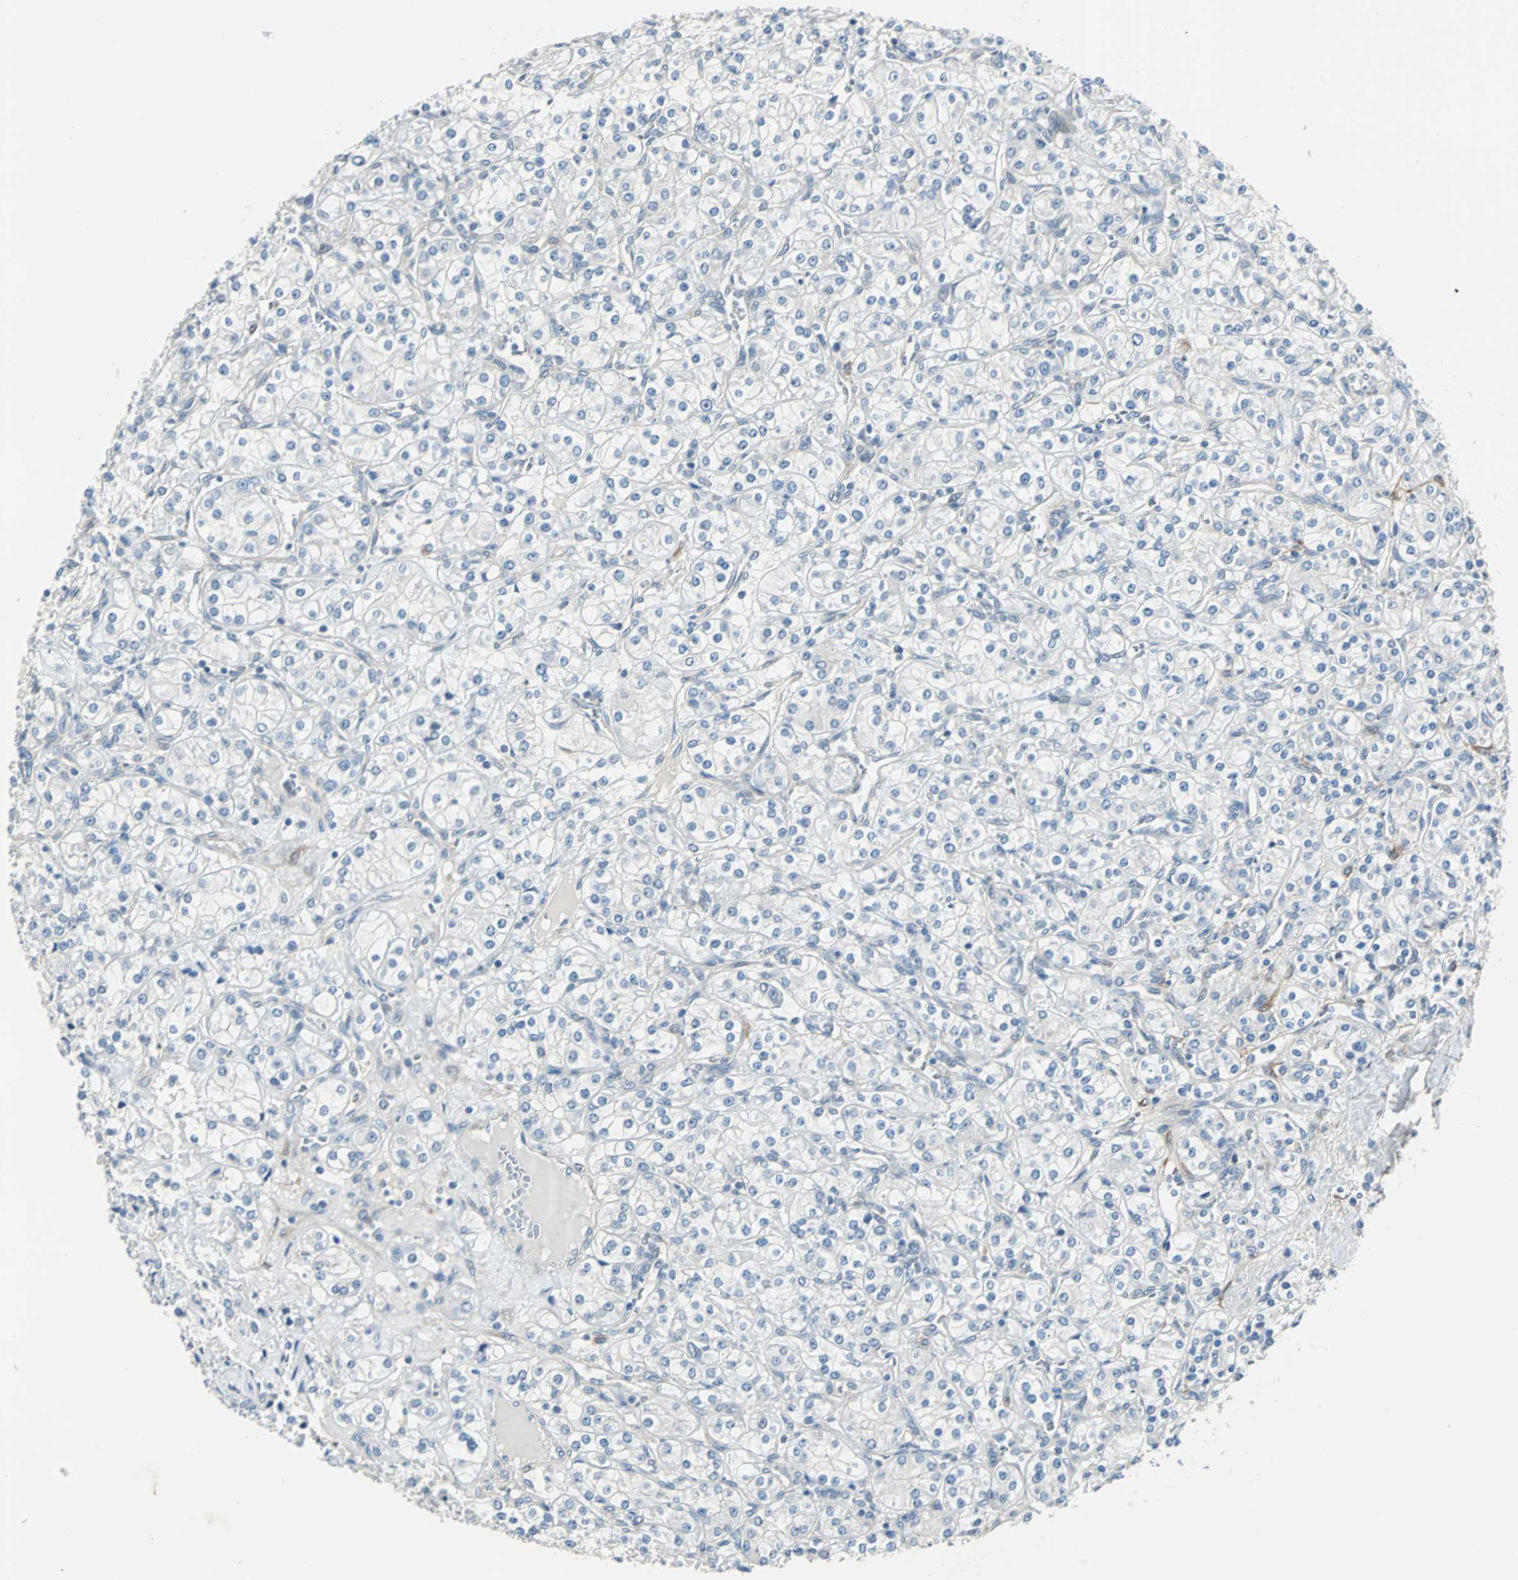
{"staining": {"intensity": "negative", "quantity": "none", "location": "none"}, "tissue": "renal cancer", "cell_type": "Tumor cells", "image_type": "cancer", "snomed": [{"axis": "morphology", "description": "Adenocarcinoma, NOS"}, {"axis": "topography", "description": "Kidney"}], "caption": "An image of renal adenocarcinoma stained for a protein demonstrates no brown staining in tumor cells. (DAB (3,3'-diaminobenzidine) immunohistochemistry (IHC) with hematoxylin counter stain).", "gene": "FHL2", "patient": {"sex": "male", "age": 77}}